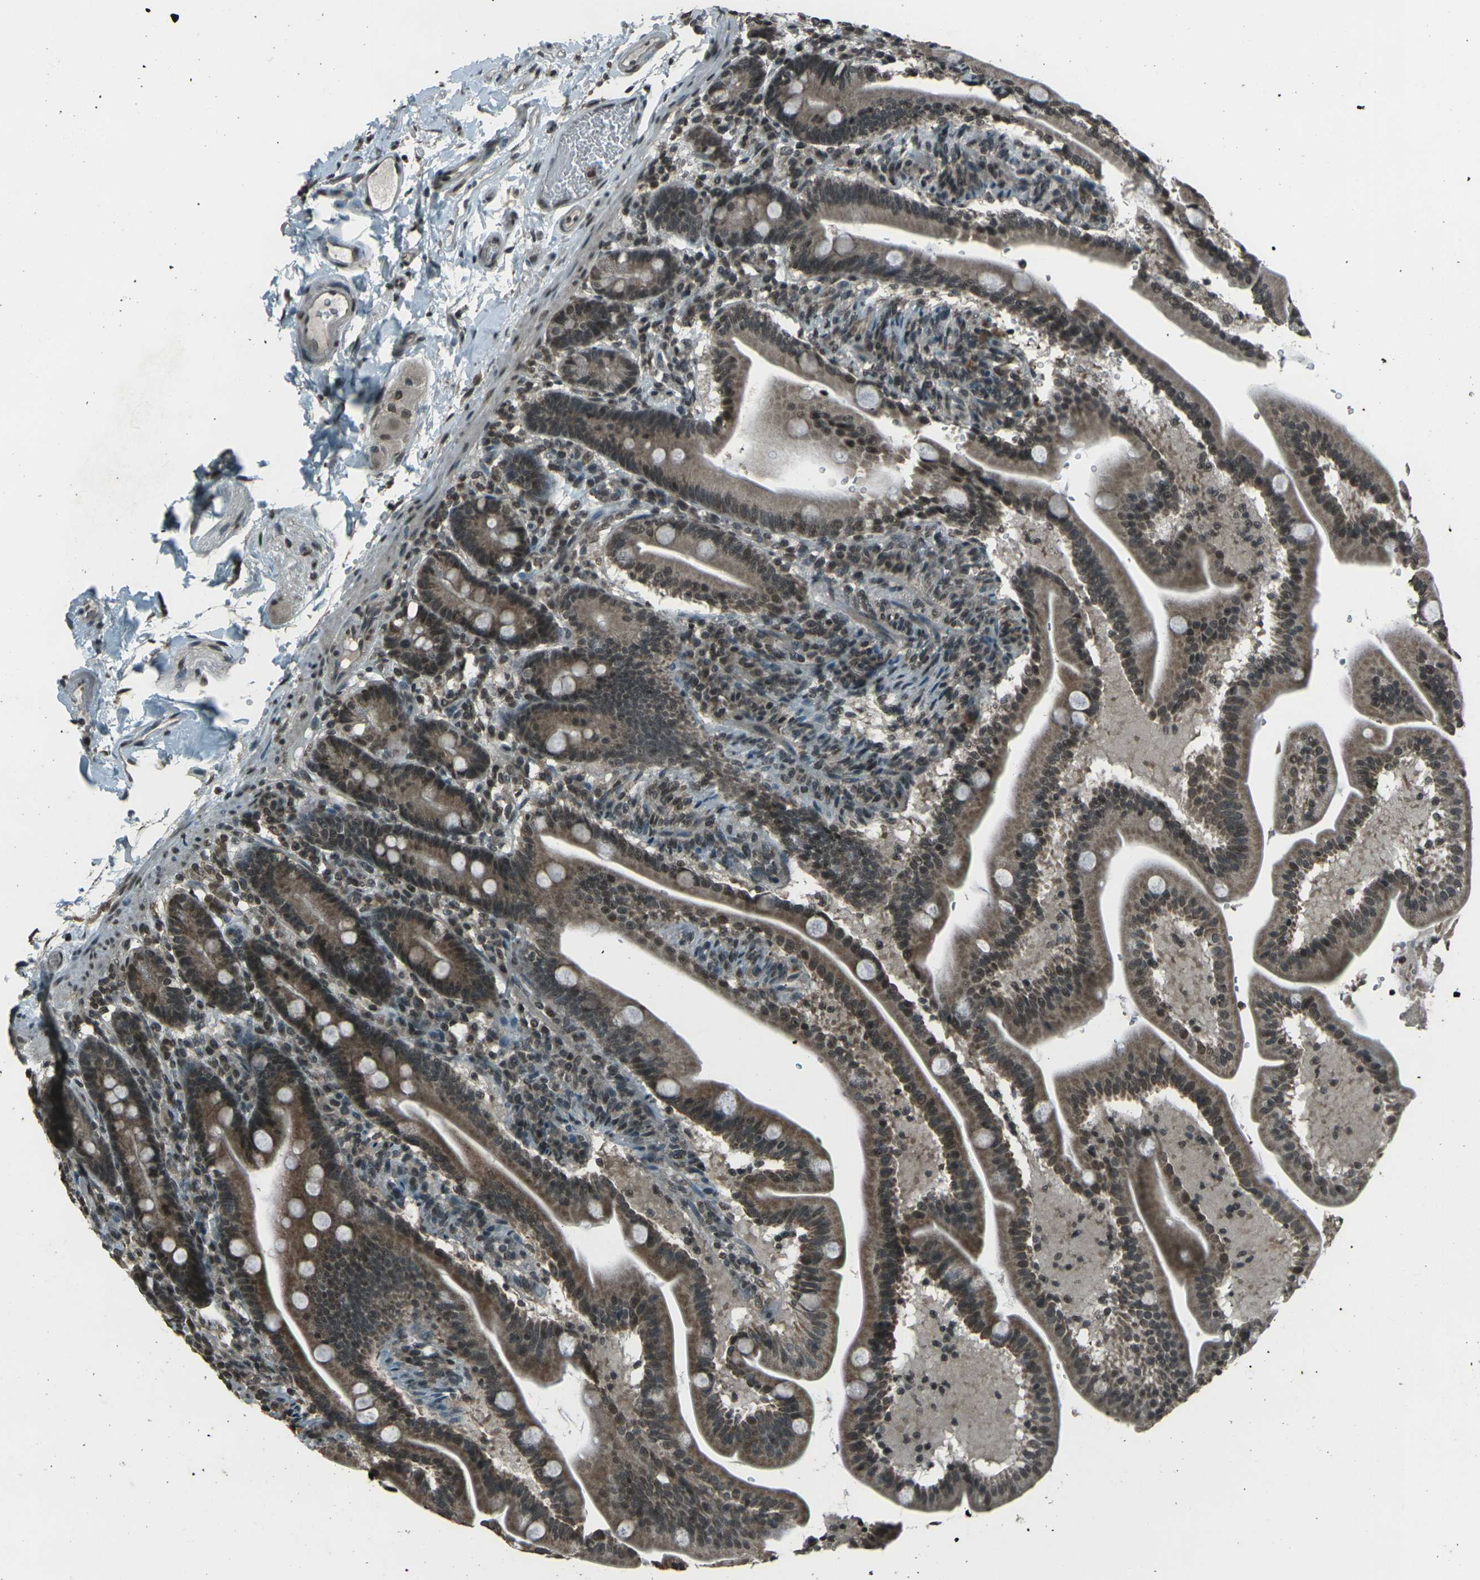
{"staining": {"intensity": "moderate", "quantity": ">75%", "location": "cytoplasmic/membranous,nuclear"}, "tissue": "duodenum", "cell_type": "Glandular cells", "image_type": "normal", "snomed": [{"axis": "morphology", "description": "Normal tissue, NOS"}, {"axis": "topography", "description": "Duodenum"}], "caption": "The photomicrograph exhibits staining of benign duodenum, revealing moderate cytoplasmic/membranous,nuclear protein staining (brown color) within glandular cells. (DAB IHC, brown staining for protein, blue staining for nuclei).", "gene": "PRPF8", "patient": {"sex": "male", "age": 54}}